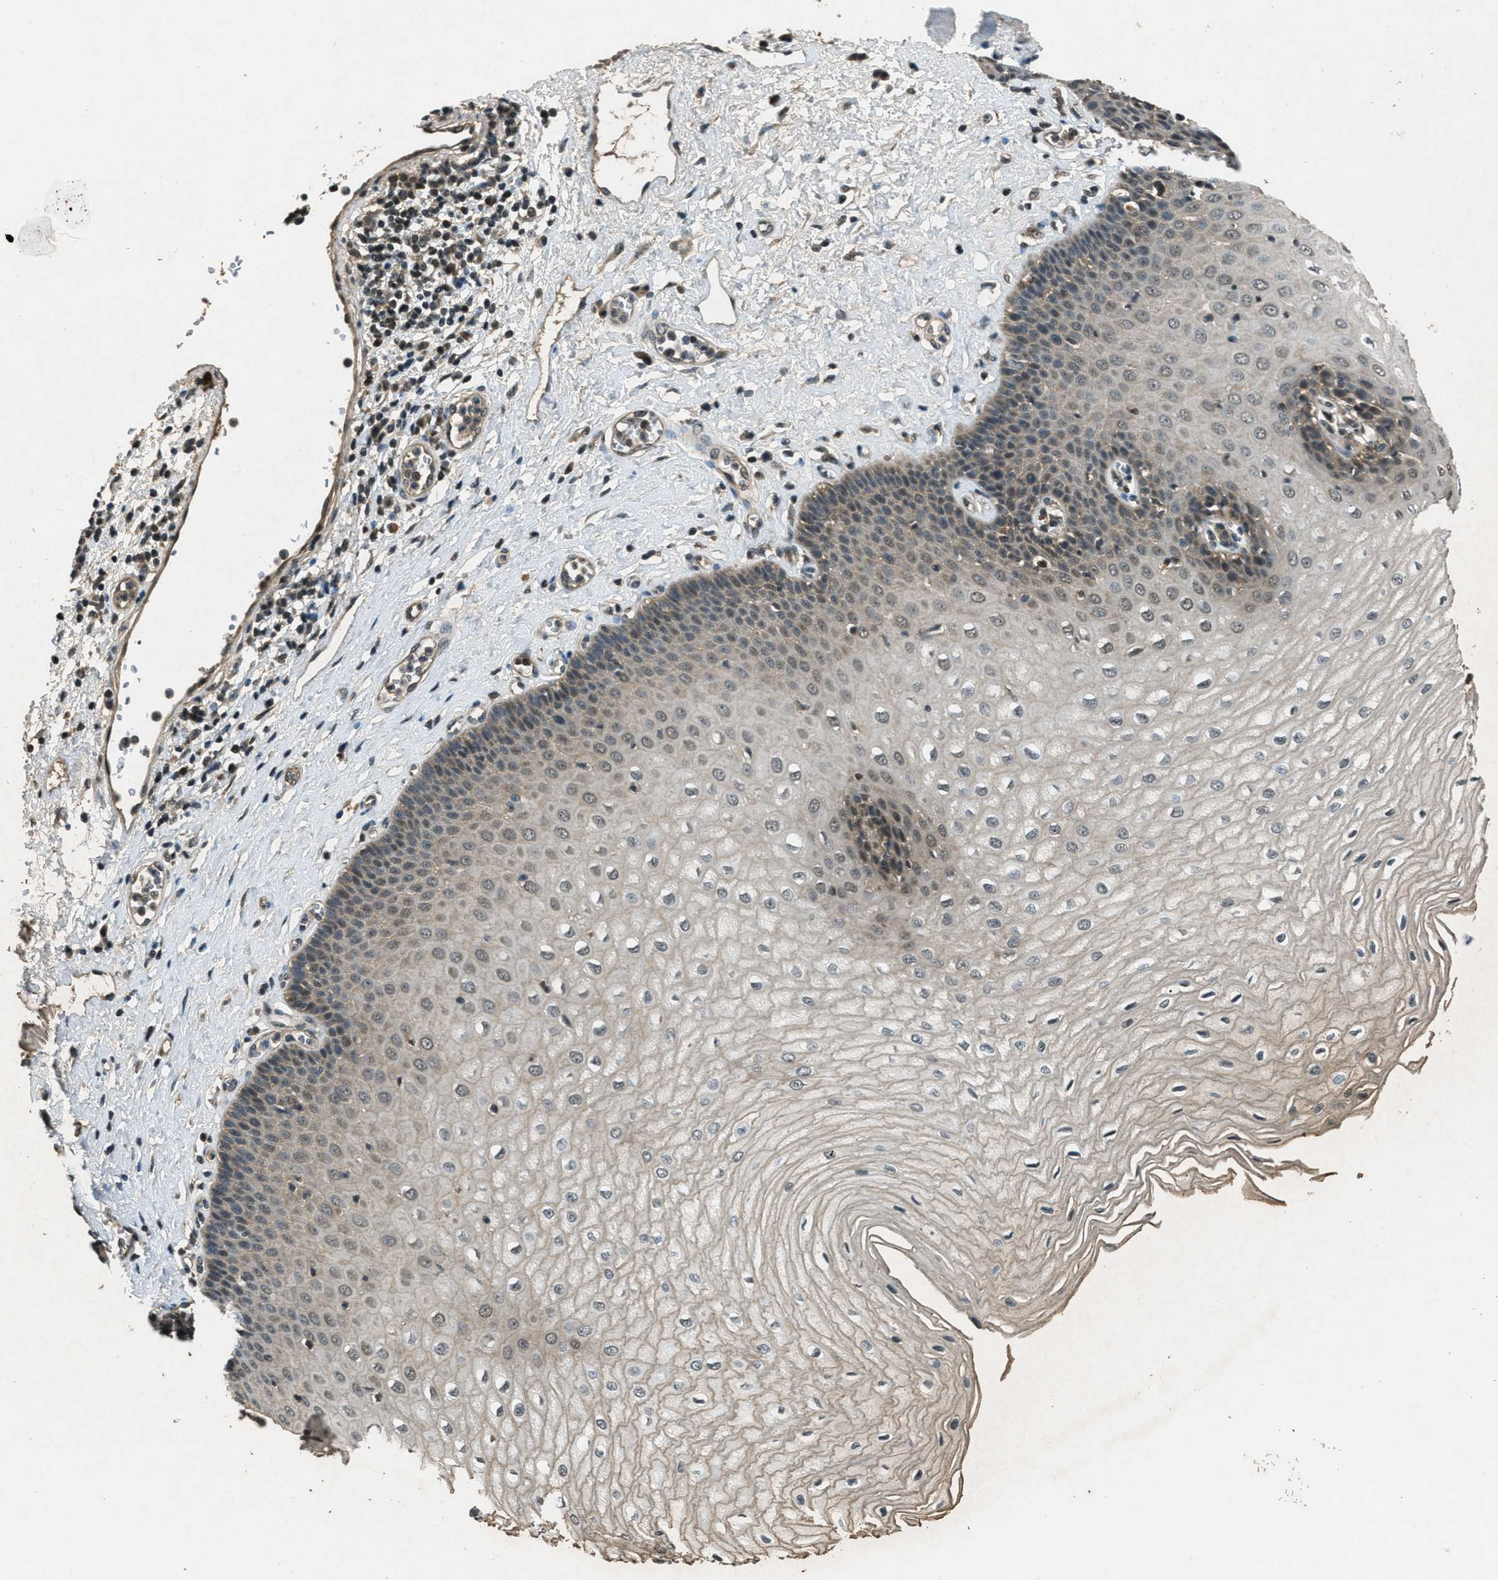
{"staining": {"intensity": "weak", "quantity": "<25%", "location": "cytoplasmic/membranous"}, "tissue": "esophagus", "cell_type": "Squamous epithelial cells", "image_type": "normal", "snomed": [{"axis": "morphology", "description": "Normal tissue, NOS"}, {"axis": "morphology", "description": "Squamous cell carcinoma, NOS"}, {"axis": "topography", "description": "Esophagus"}], "caption": "This histopathology image is of normal esophagus stained with immunohistochemistry to label a protein in brown with the nuclei are counter-stained blue. There is no expression in squamous epithelial cells.", "gene": "DUSP6", "patient": {"sex": "male", "age": 65}}